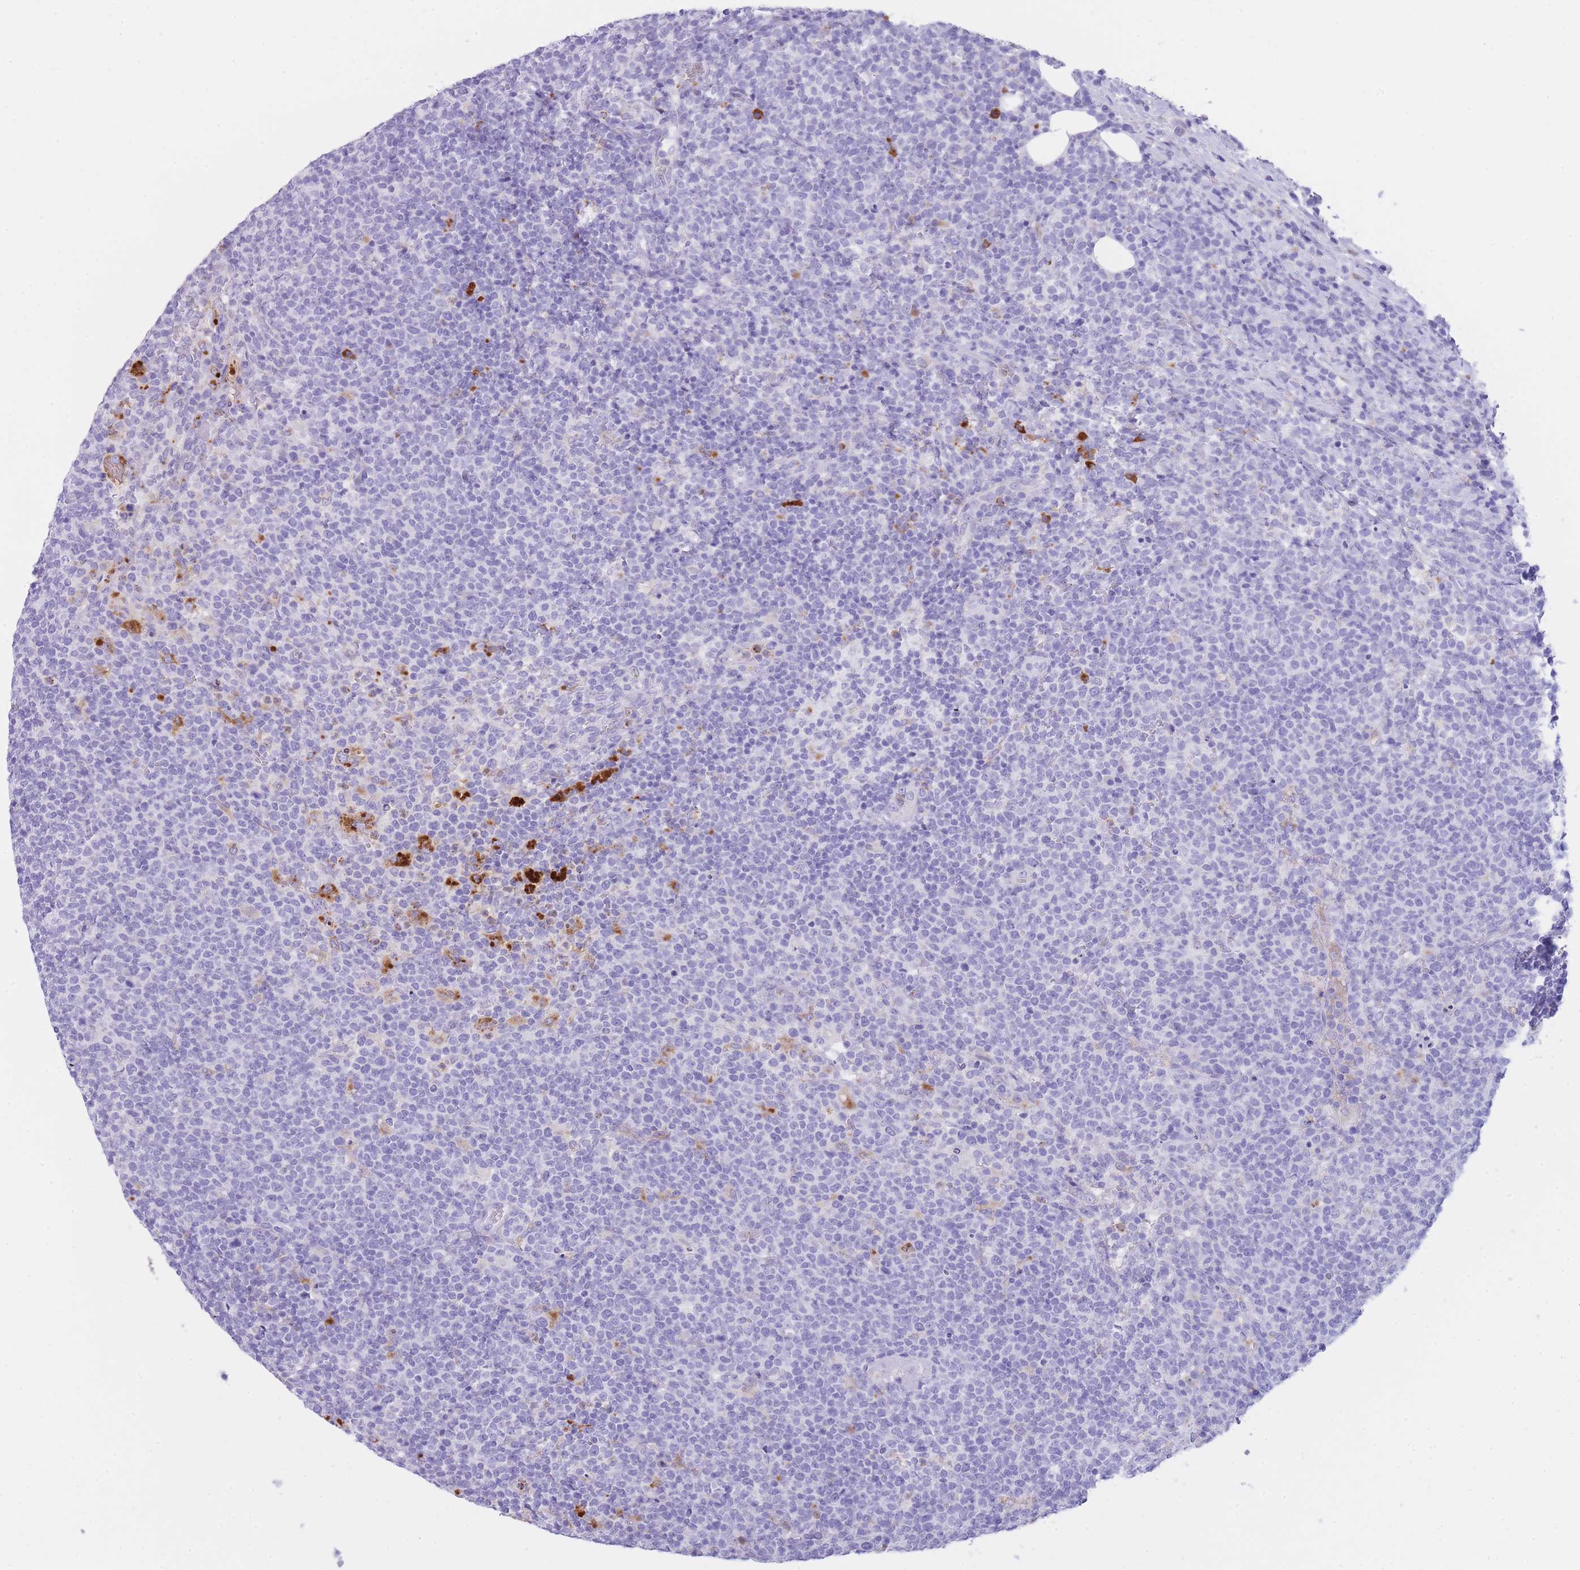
{"staining": {"intensity": "negative", "quantity": "none", "location": "none"}, "tissue": "lymphoma", "cell_type": "Tumor cells", "image_type": "cancer", "snomed": [{"axis": "morphology", "description": "Malignant lymphoma, non-Hodgkin's type, High grade"}, {"axis": "topography", "description": "Lymph node"}], "caption": "IHC of lymphoma reveals no positivity in tumor cells.", "gene": "PLBD1", "patient": {"sex": "male", "age": 61}}